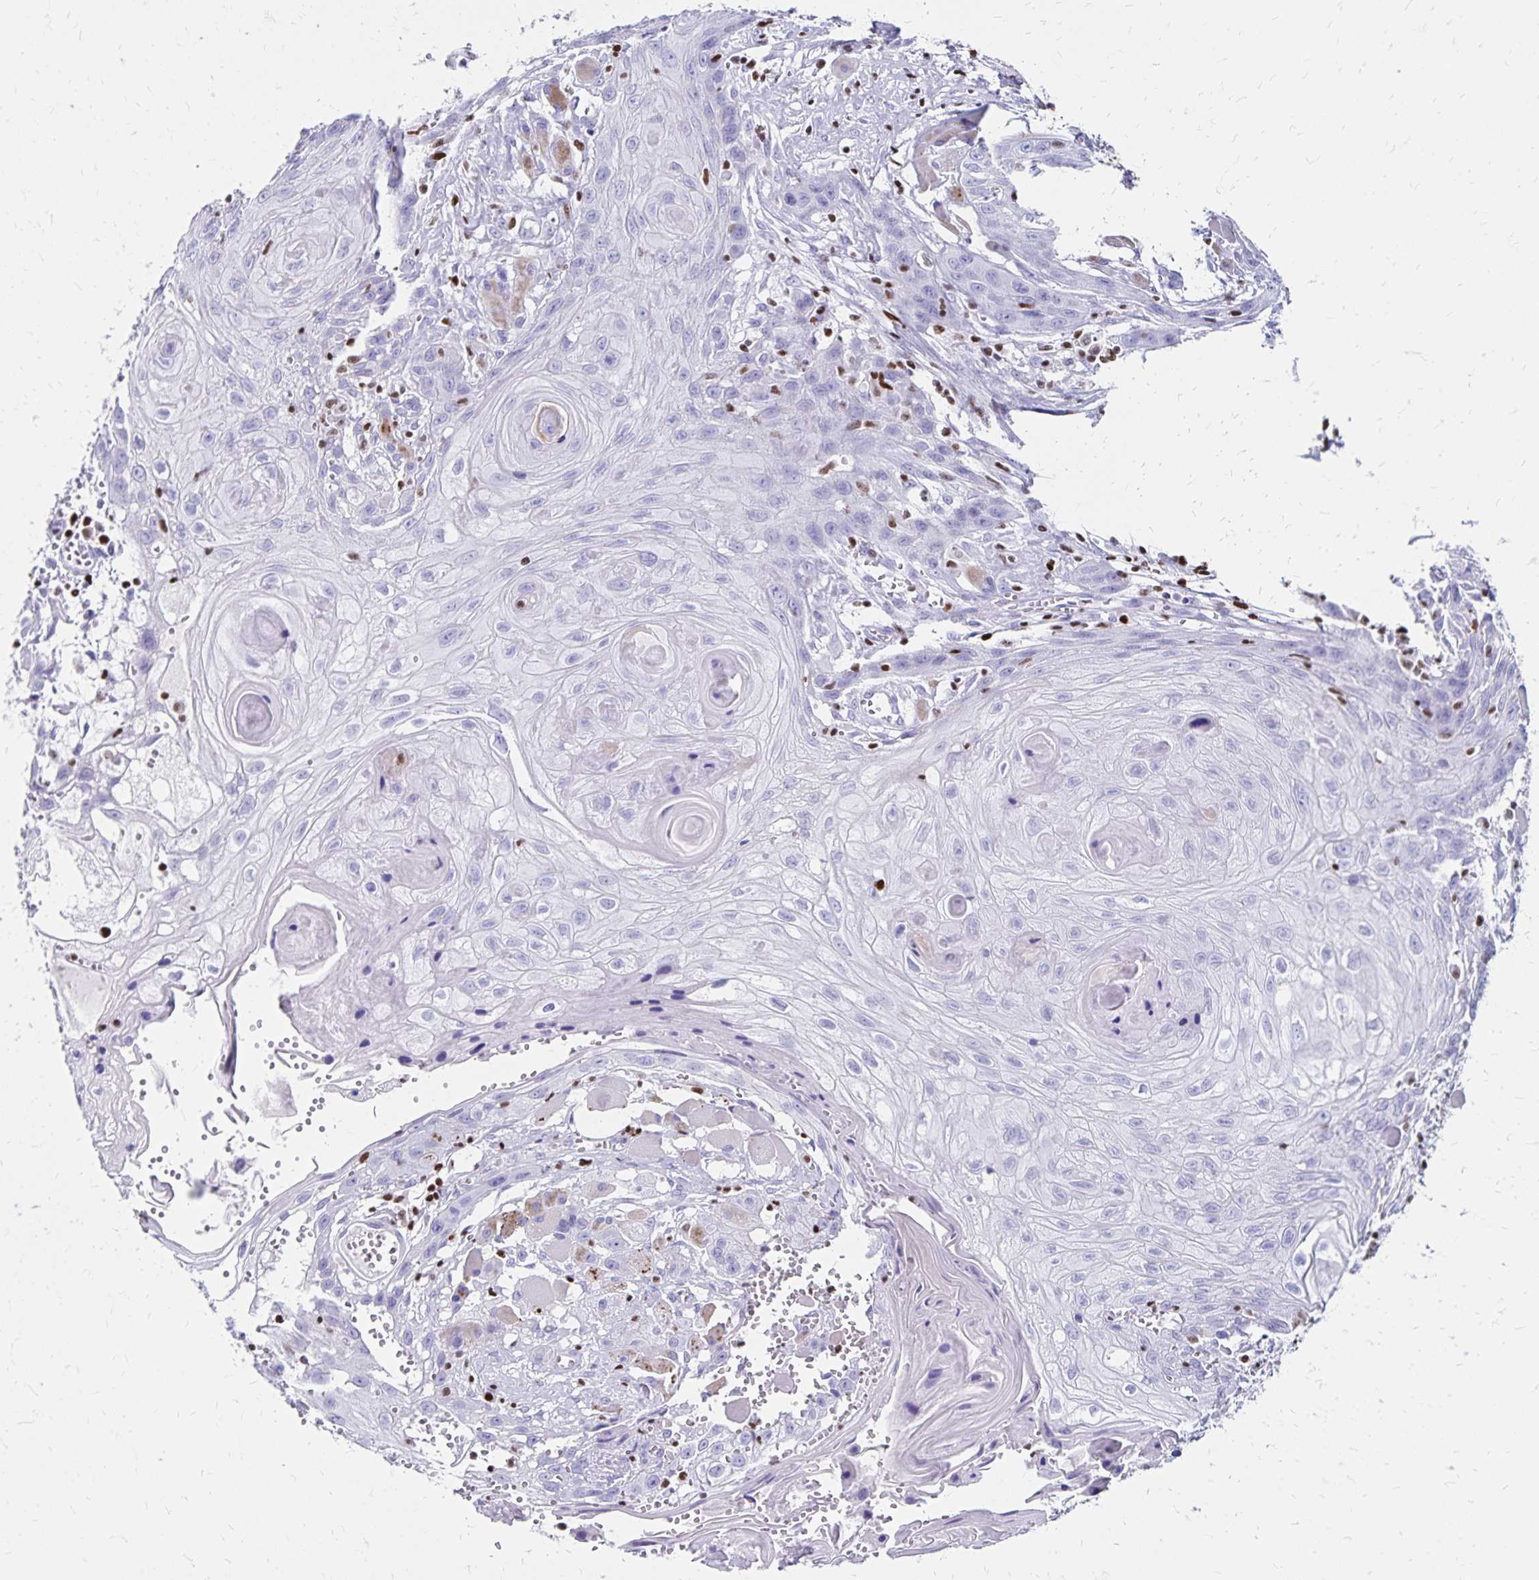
{"staining": {"intensity": "negative", "quantity": "none", "location": "none"}, "tissue": "head and neck cancer", "cell_type": "Tumor cells", "image_type": "cancer", "snomed": [{"axis": "morphology", "description": "Squamous cell carcinoma, NOS"}, {"axis": "topography", "description": "Oral tissue"}, {"axis": "topography", "description": "Head-Neck"}], "caption": "Immunohistochemical staining of human squamous cell carcinoma (head and neck) demonstrates no significant expression in tumor cells.", "gene": "IKZF1", "patient": {"sex": "male", "age": 58}}